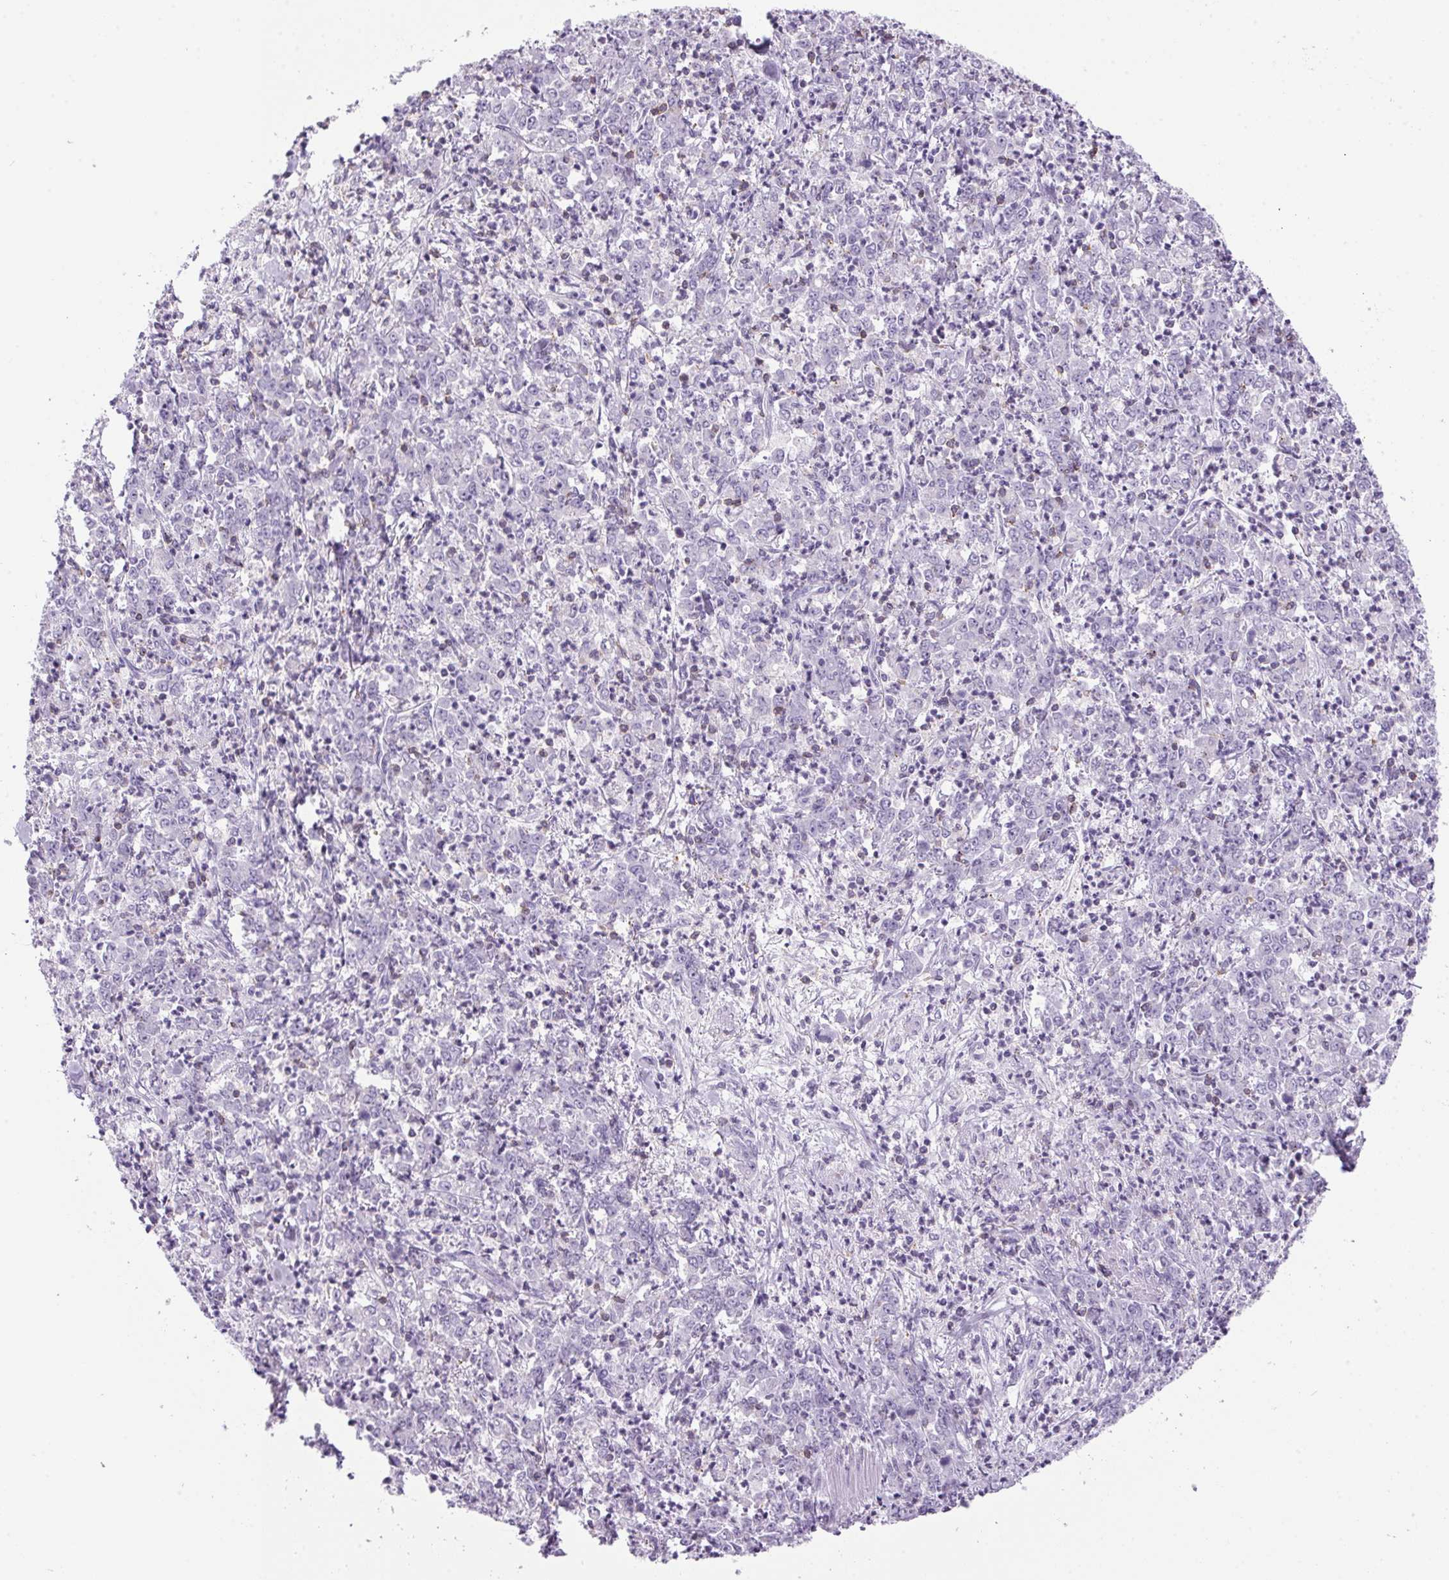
{"staining": {"intensity": "negative", "quantity": "none", "location": "none"}, "tissue": "stomach cancer", "cell_type": "Tumor cells", "image_type": "cancer", "snomed": [{"axis": "morphology", "description": "Adenocarcinoma, NOS"}, {"axis": "topography", "description": "Stomach, lower"}], "caption": "Immunohistochemistry (IHC) image of neoplastic tissue: human stomach cancer stained with DAB exhibits no significant protein positivity in tumor cells.", "gene": "S100A2", "patient": {"sex": "female", "age": 71}}